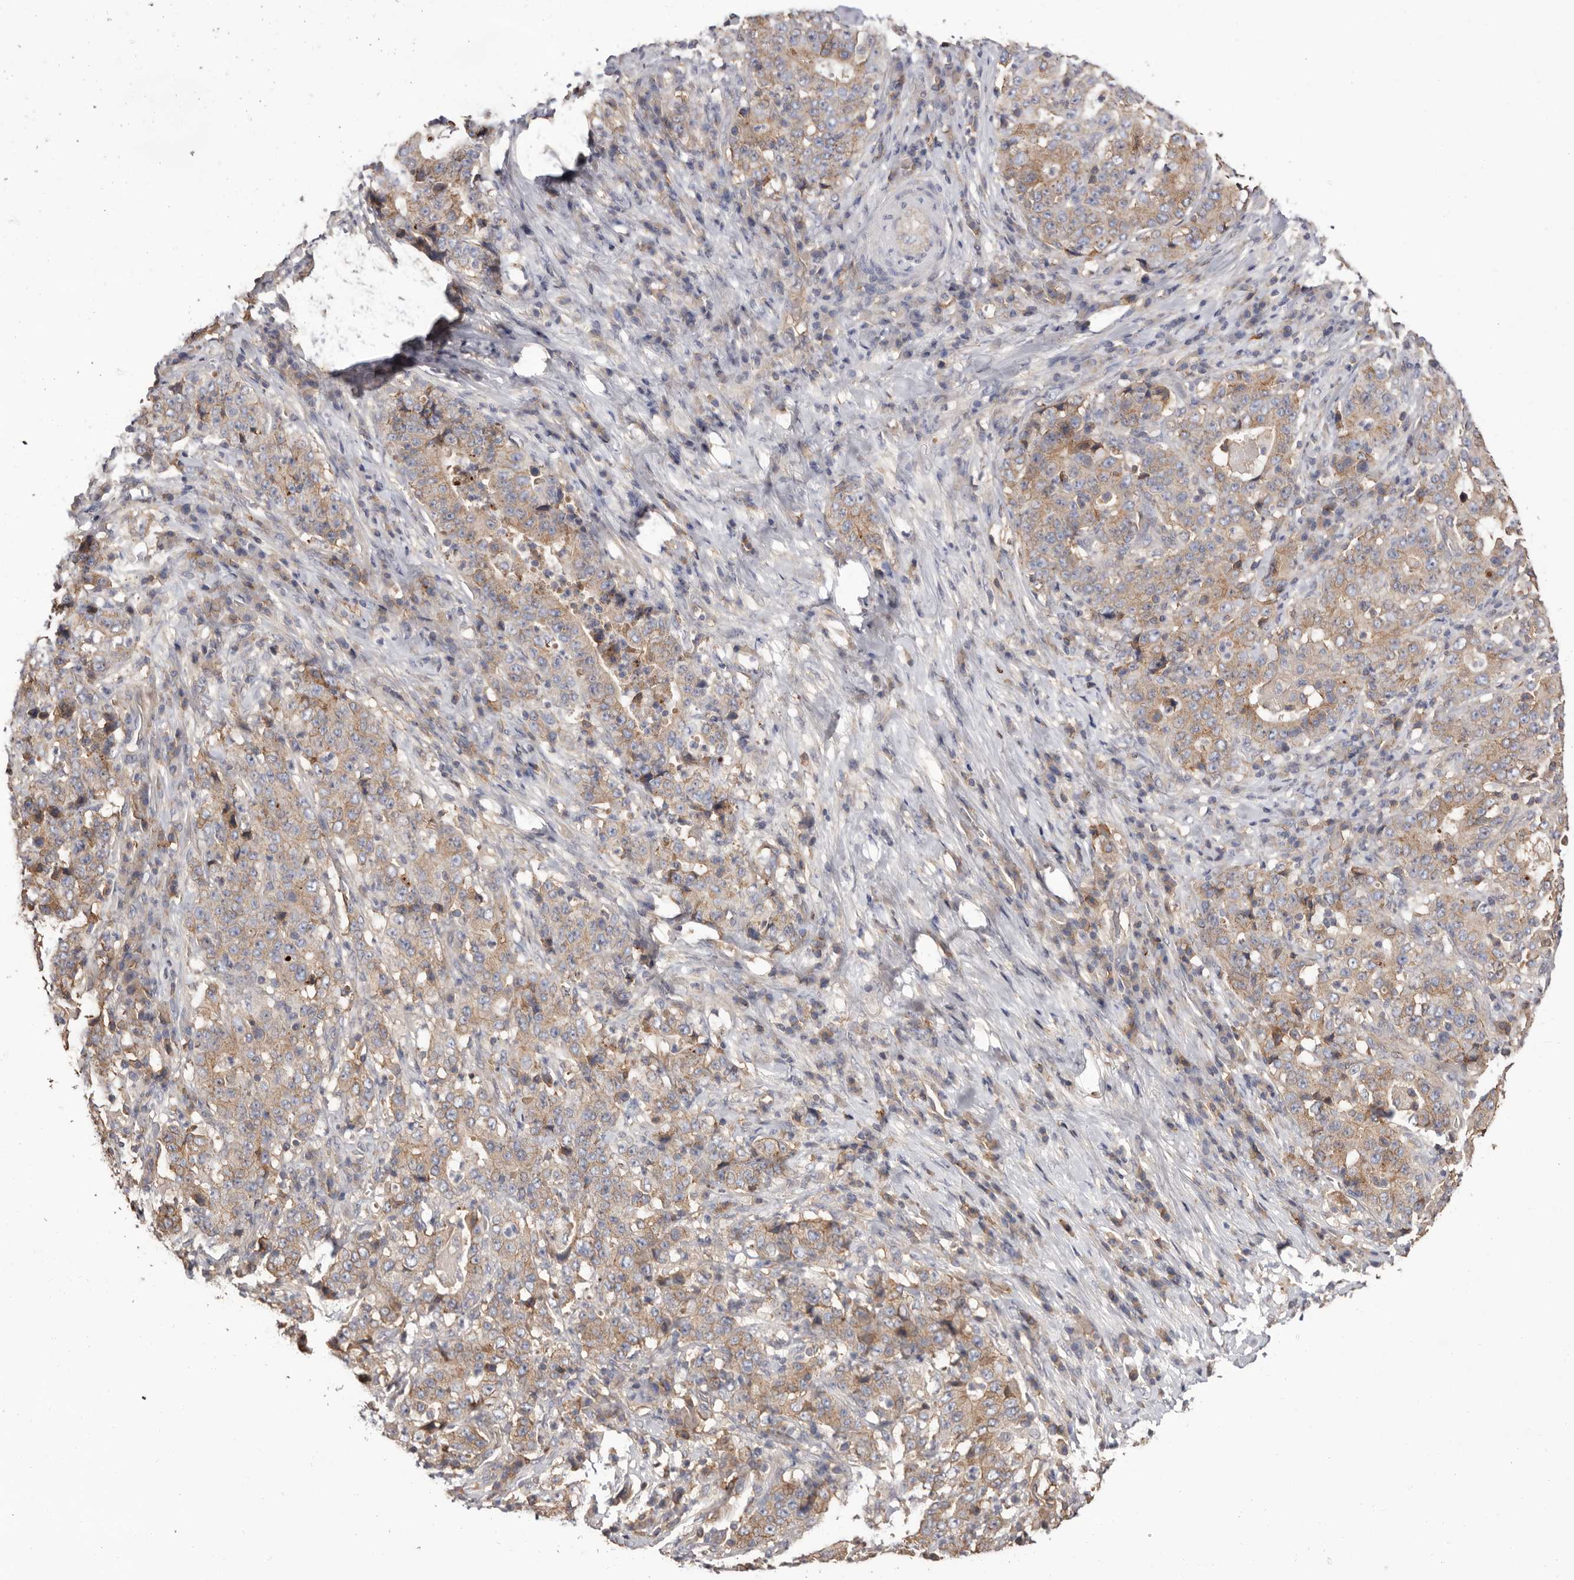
{"staining": {"intensity": "weak", "quantity": "25%-75%", "location": "cytoplasmic/membranous"}, "tissue": "stomach cancer", "cell_type": "Tumor cells", "image_type": "cancer", "snomed": [{"axis": "morphology", "description": "Normal tissue, NOS"}, {"axis": "morphology", "description": "Adenocarcinoma, NOS"}, {"axis": "topography", "description": "Stomach, upper"}, {"axis": "topography", "description": "Stomach"}], "caption": "Immunohistochemistry (IHC) (DAB) staining of adenocarcinoma (stomach) exhibits weak cytoplasmic/membranous protein expression in about 25%-75% of tumor cells.", "gene": "MMACHC", "patient": {"sex": "male", "age": 59}}